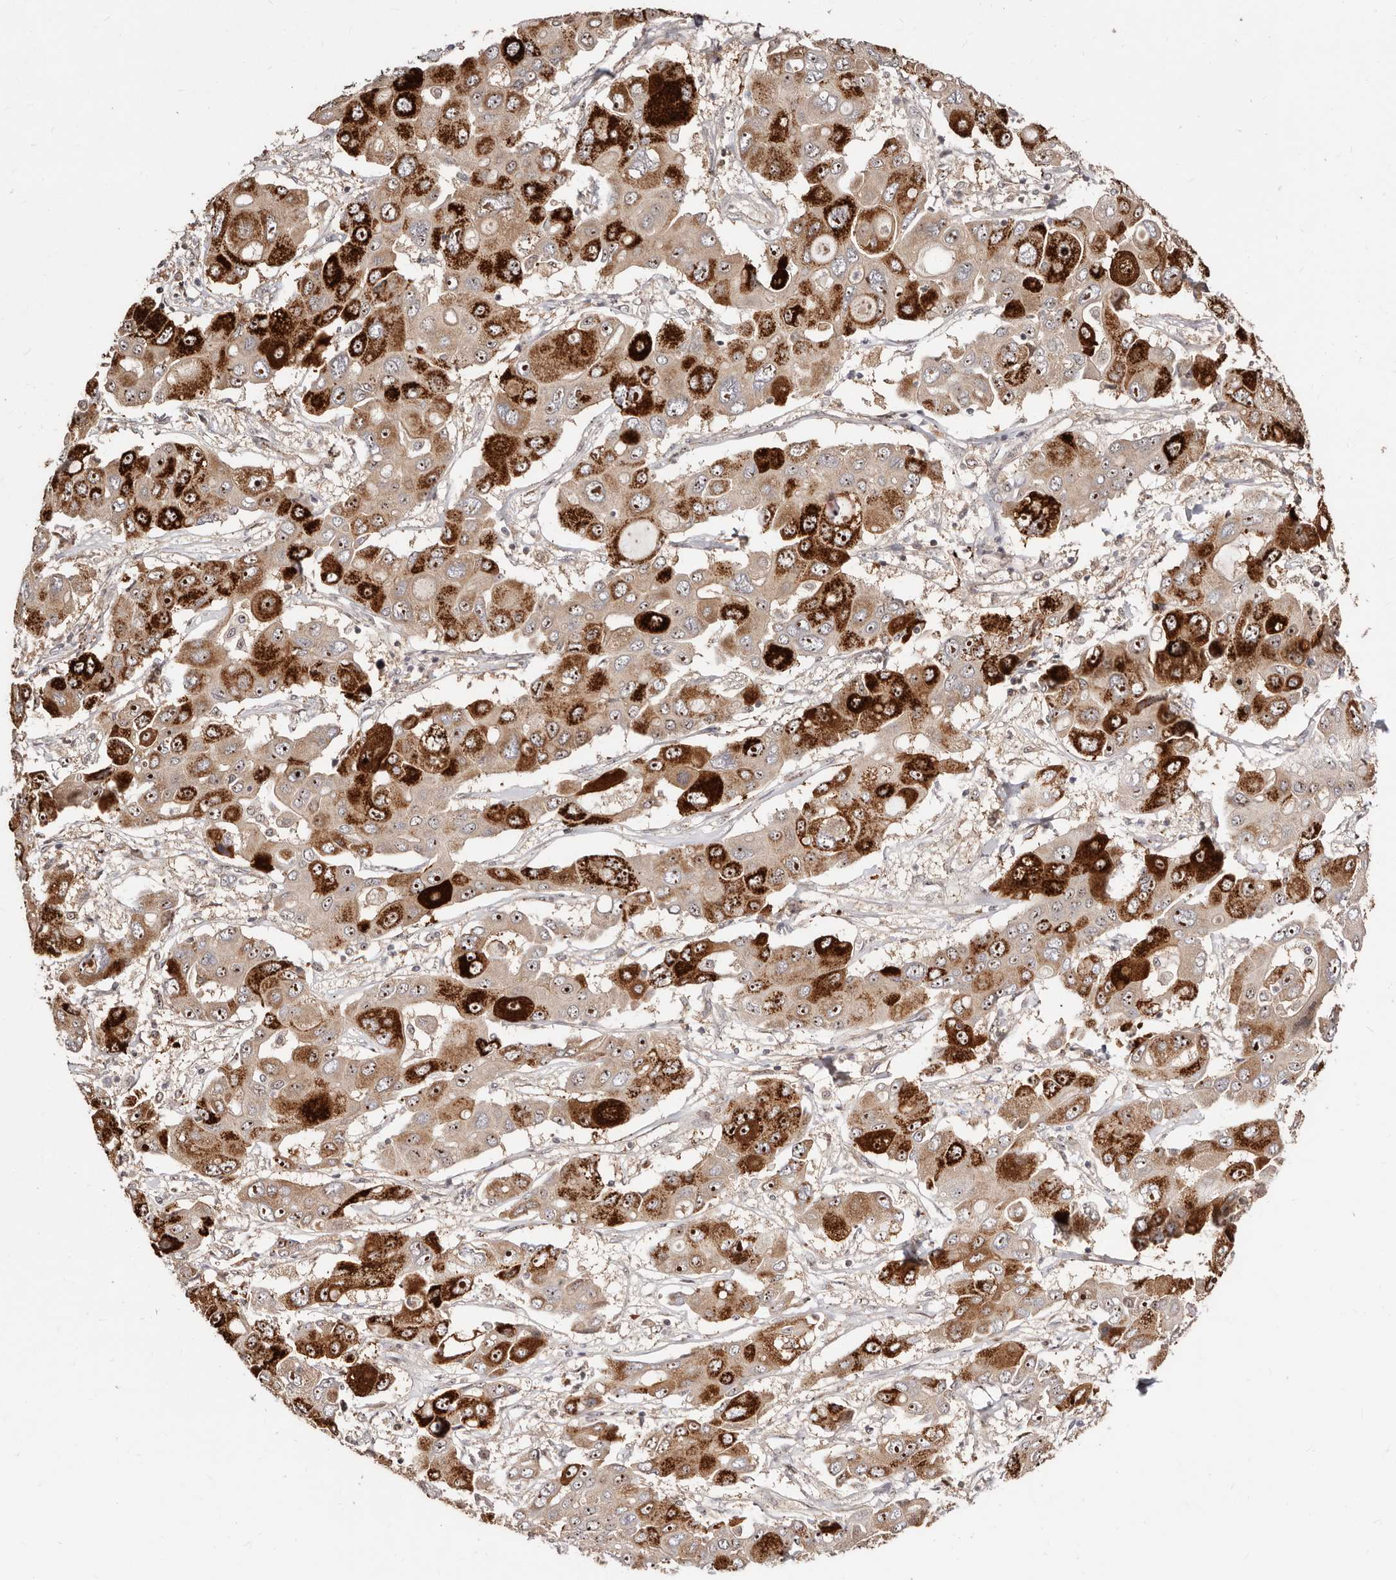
{"staining": {"intensity": "strong", "quantity": "25%-75%", "location": "cytoplasmic/membranous,nuclear"}, "tissue": "liver cancer", "cell_type": "Tumor cells", "image_type": "cancer", "snomed": [{"axis": "morphology", "description": "Cholangiocarcinoma"}, {"axis": "topography", "description": "Liver"}], "caption": "Strong cytoplasmic/membranous and nuclear positivity is seen in approximately 25%-75% of tumor cells in liver cancer (cholangiocarcinoma).", "gene": "APOL6", "patient": {"sex": "male", "age": 67}}